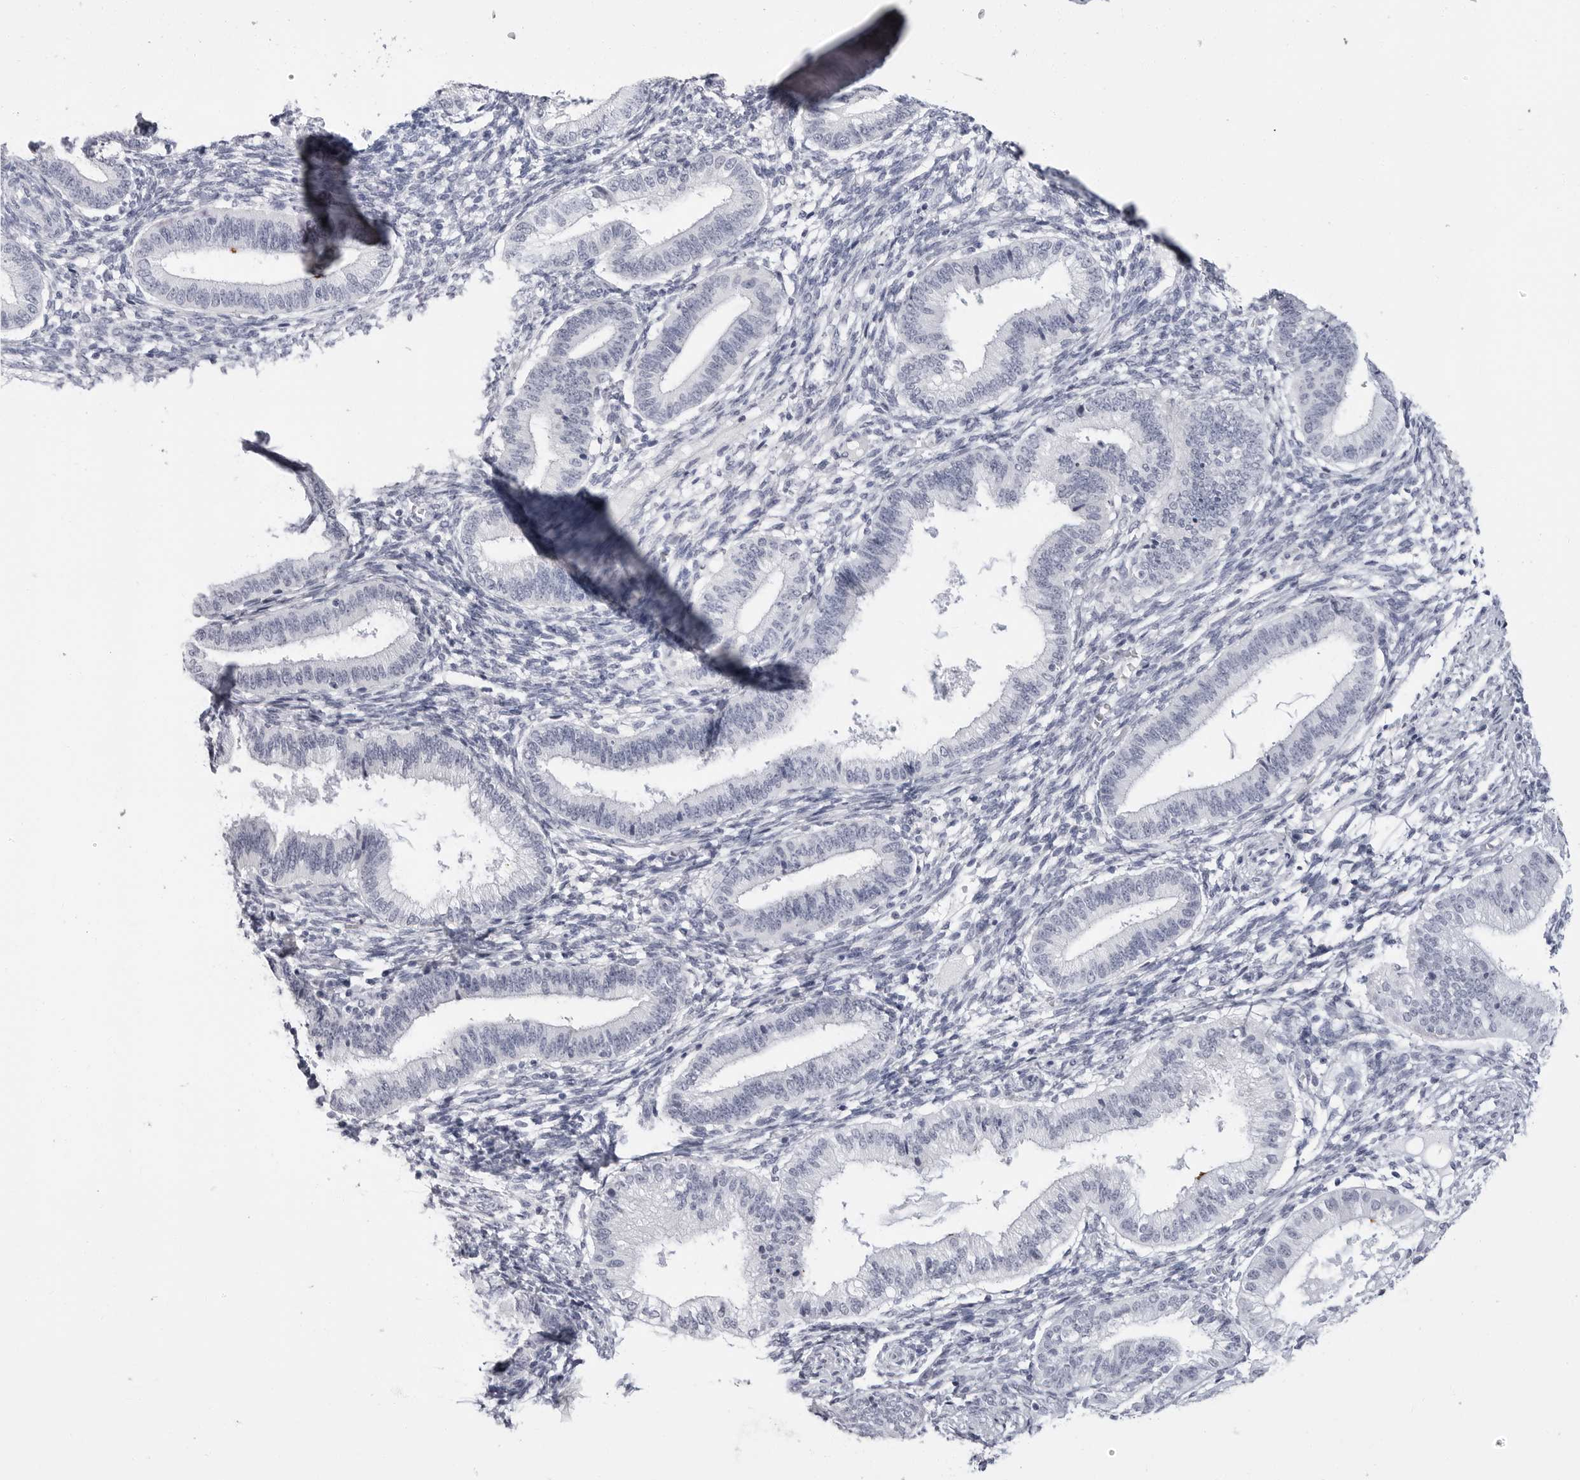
{"staining": {"intensity": "negative", "quantity": "none", "location": "none"}, "tissue": "endometrium", "cell_type": "Cells in endometrial stroma", "image_type": "normal", "snomed": [{"axis": "morphology", "description": "Normal tissue, NOS"}, {"axis": "topography", "description": "Endometrium"}], "caption": "High magnification brightfield microscopy of normal endometrium stained with DAB (brown) and counterstained with hematoxylin (blue): cells in endometrial stroma show no significant positivity. (Brightfield microscopy of DAB (3,3'-diaminobenzidine) immunohistochemistry (IHC) at high magnification).", "gene": "ERICH3", "patient": {"sex": "female", "age": 39}}